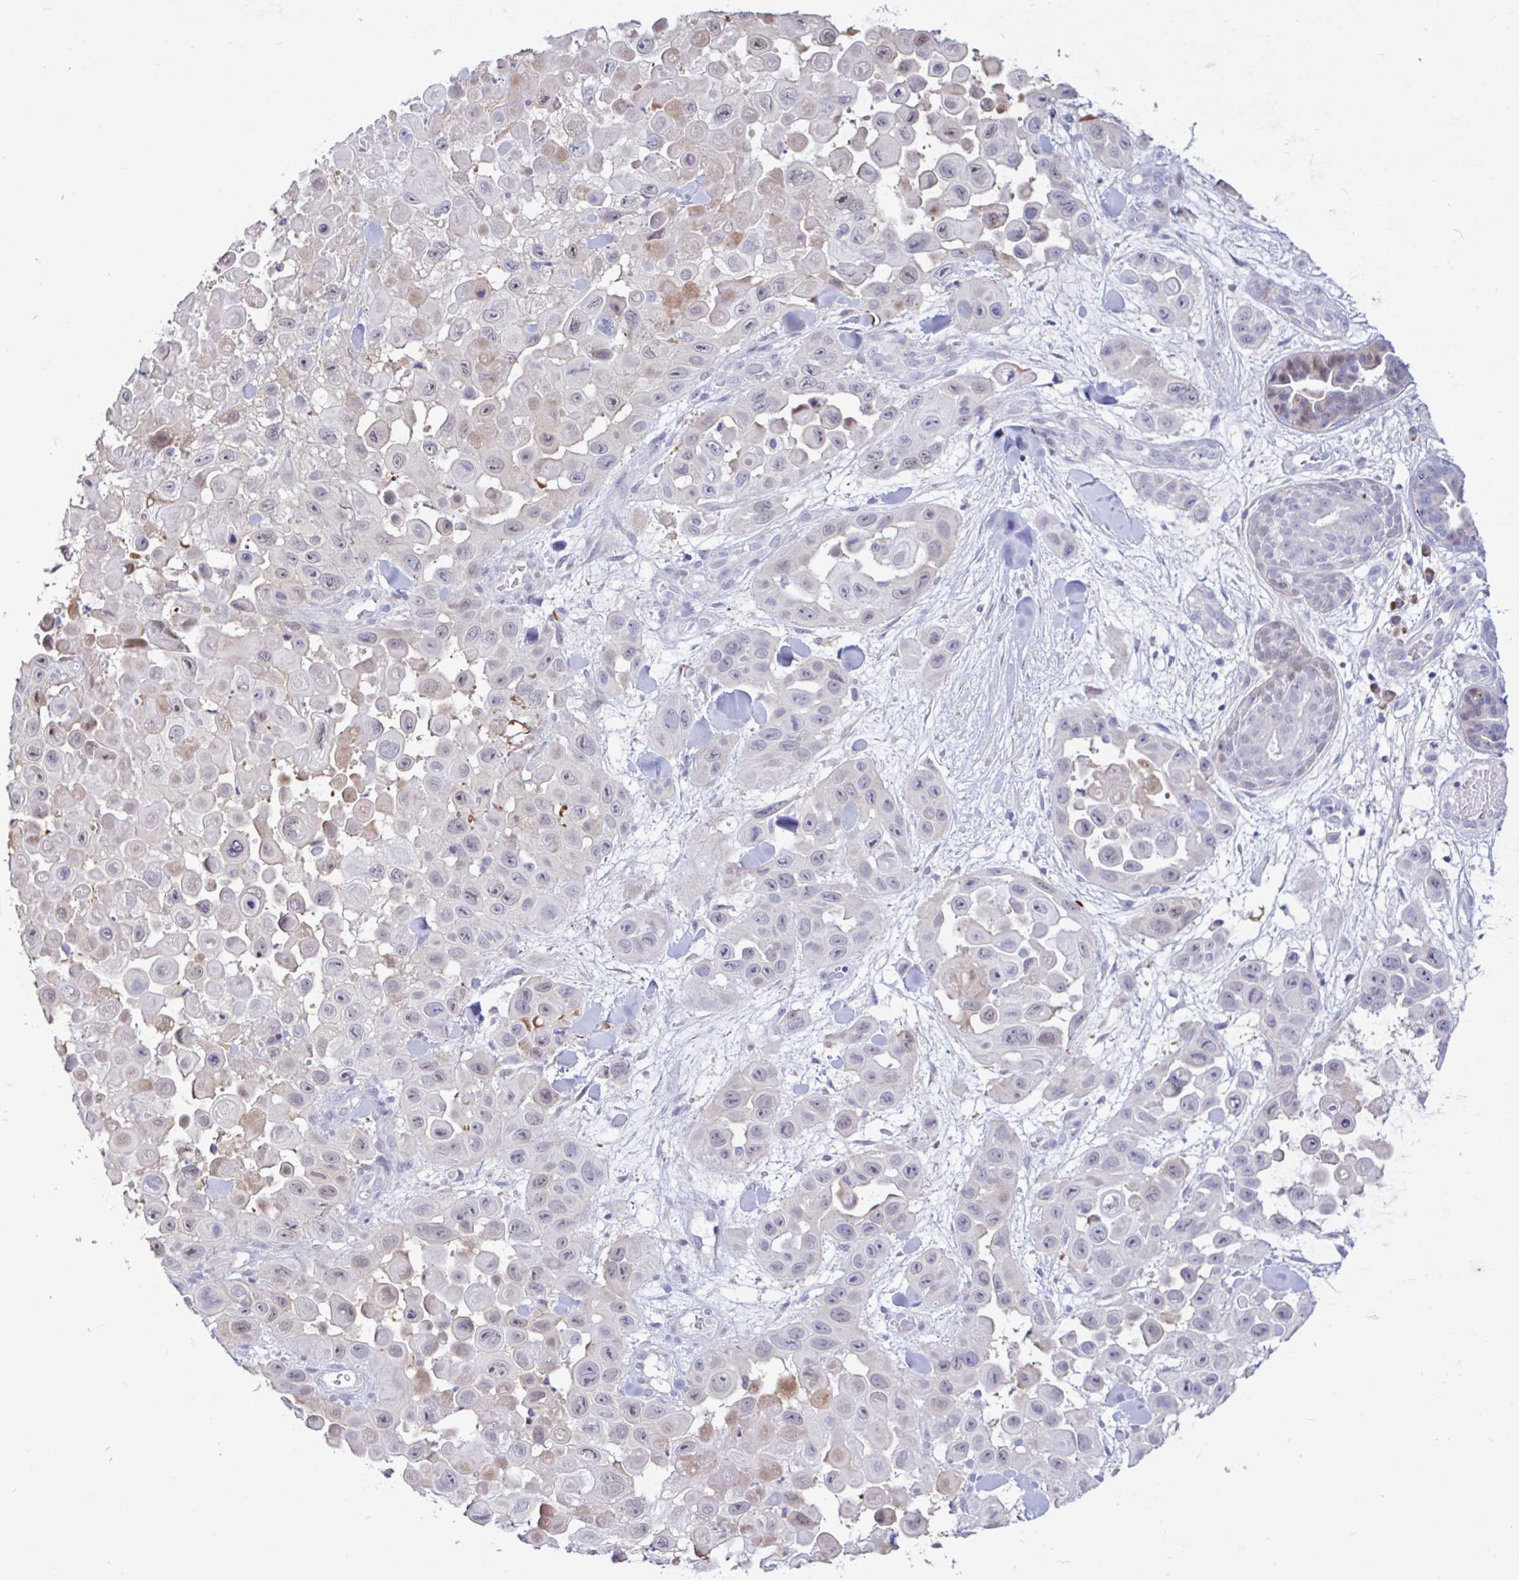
{"staining": {"intensity": "negative", "quantity": "none", "location": "none"}, "tissue": "skin cancer", "cell_type": "Tumor cells", "image_type": "cancer", "snomed": [{"axis": "morphology", "description": "Squamous cell carcinoma, NOS"}, {"axis": "topography", "description": "Skin"}], "caption": "Immunohistochemistry (IHC) of skin cancer displays no positivity in tumor cells.", "gene": "NBPF3", "patient": {"sex": "male", "age": 81}}